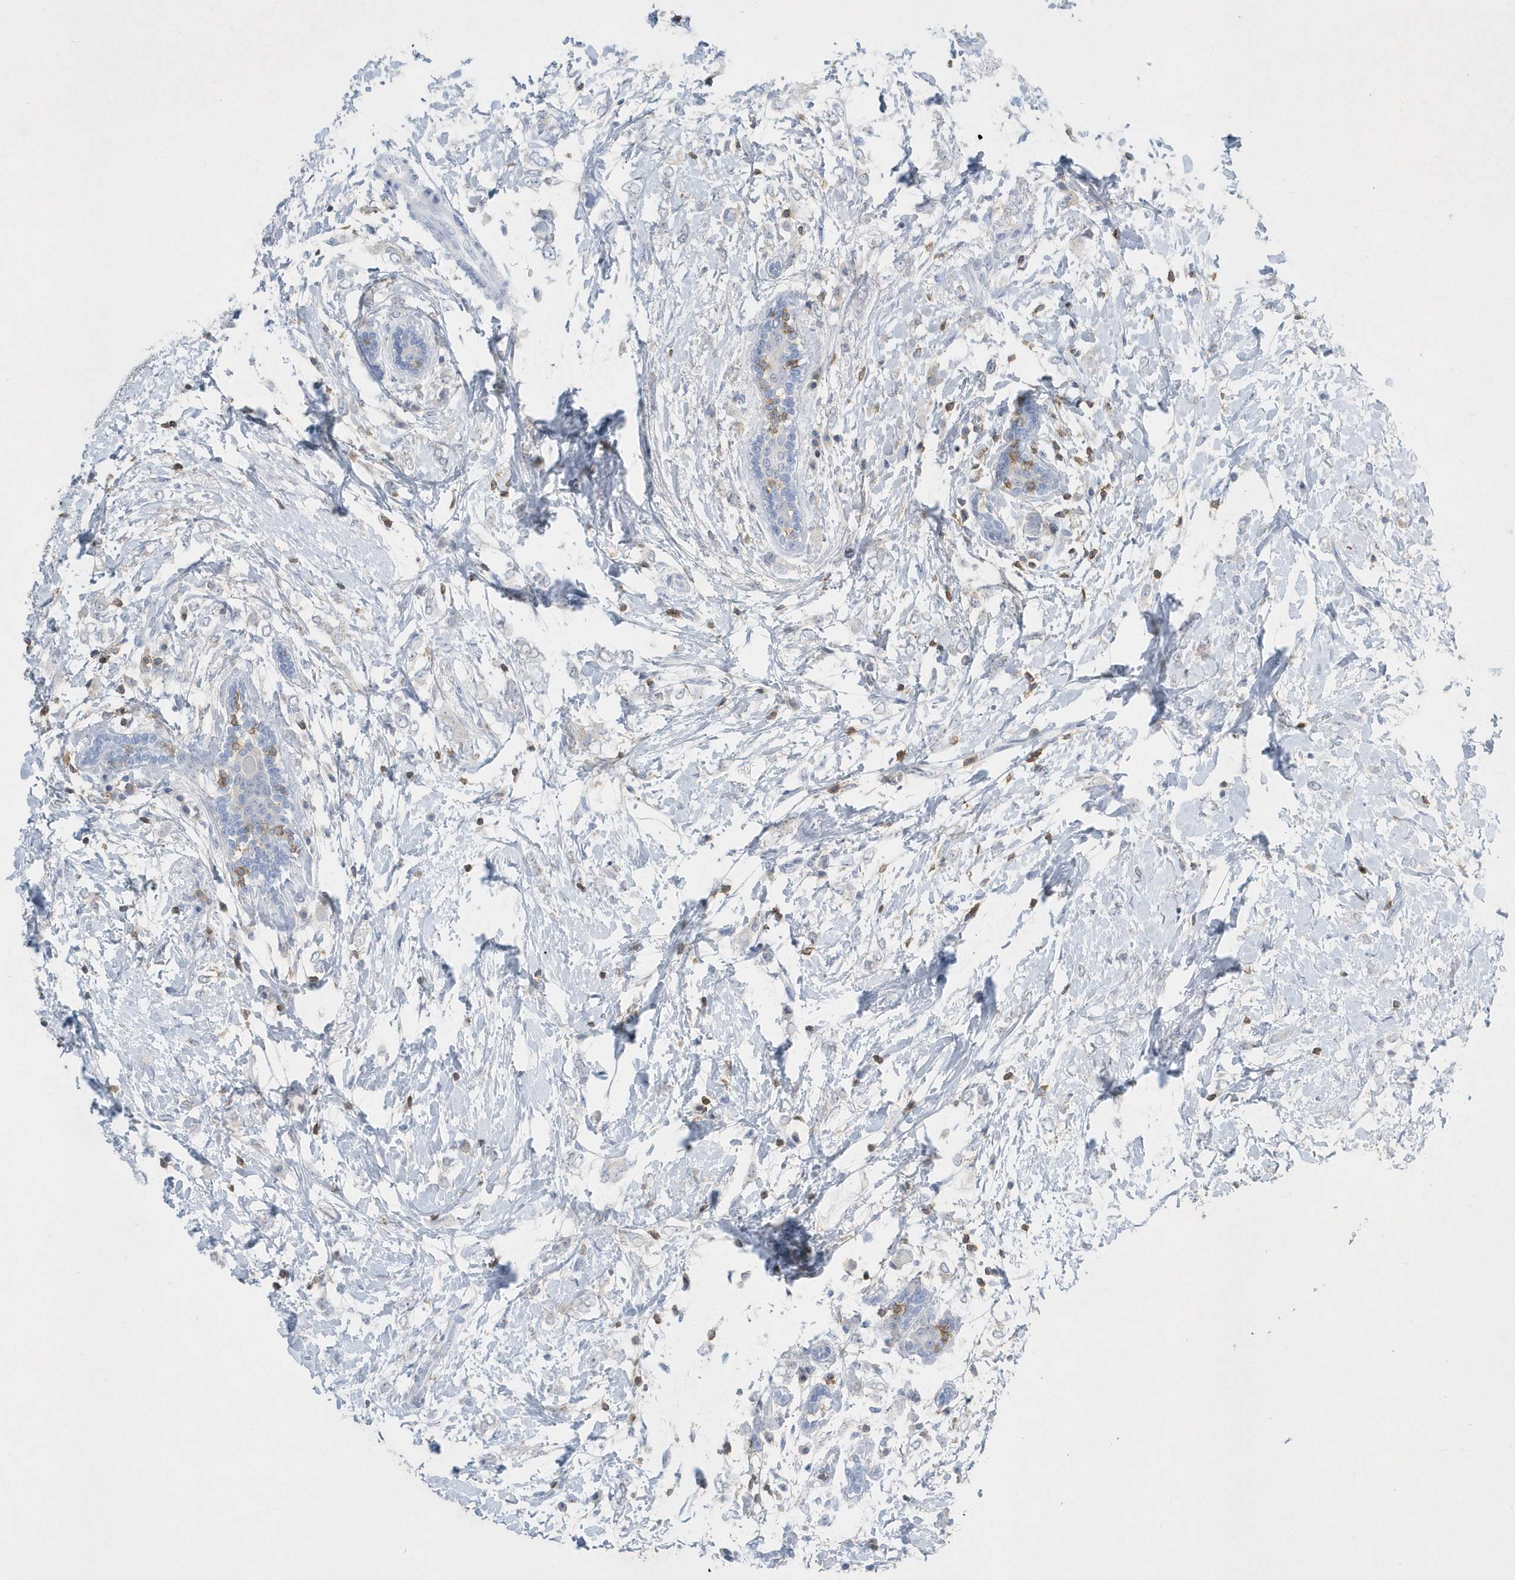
{"staining": {"intensity": "negative", "quantity": "none", "location": "none"}, "tissue": "breast cancer", "cell_type": "Tumor cells", "image_type": "cancer", "snomed": [{"axis": "morphology", "description": "Normal tissue, NOS"}, {"axis": "morphology", "description": "Lobular carcinoma"}, {"axis": "topography", "description": "Breast"}], "caption": "This is an immunohistochemistry histopathology image of breast cancer. There is no positivity in tumor cells.", "gene": "PSD4", "patient": {"sex": "female", "age": 47}}